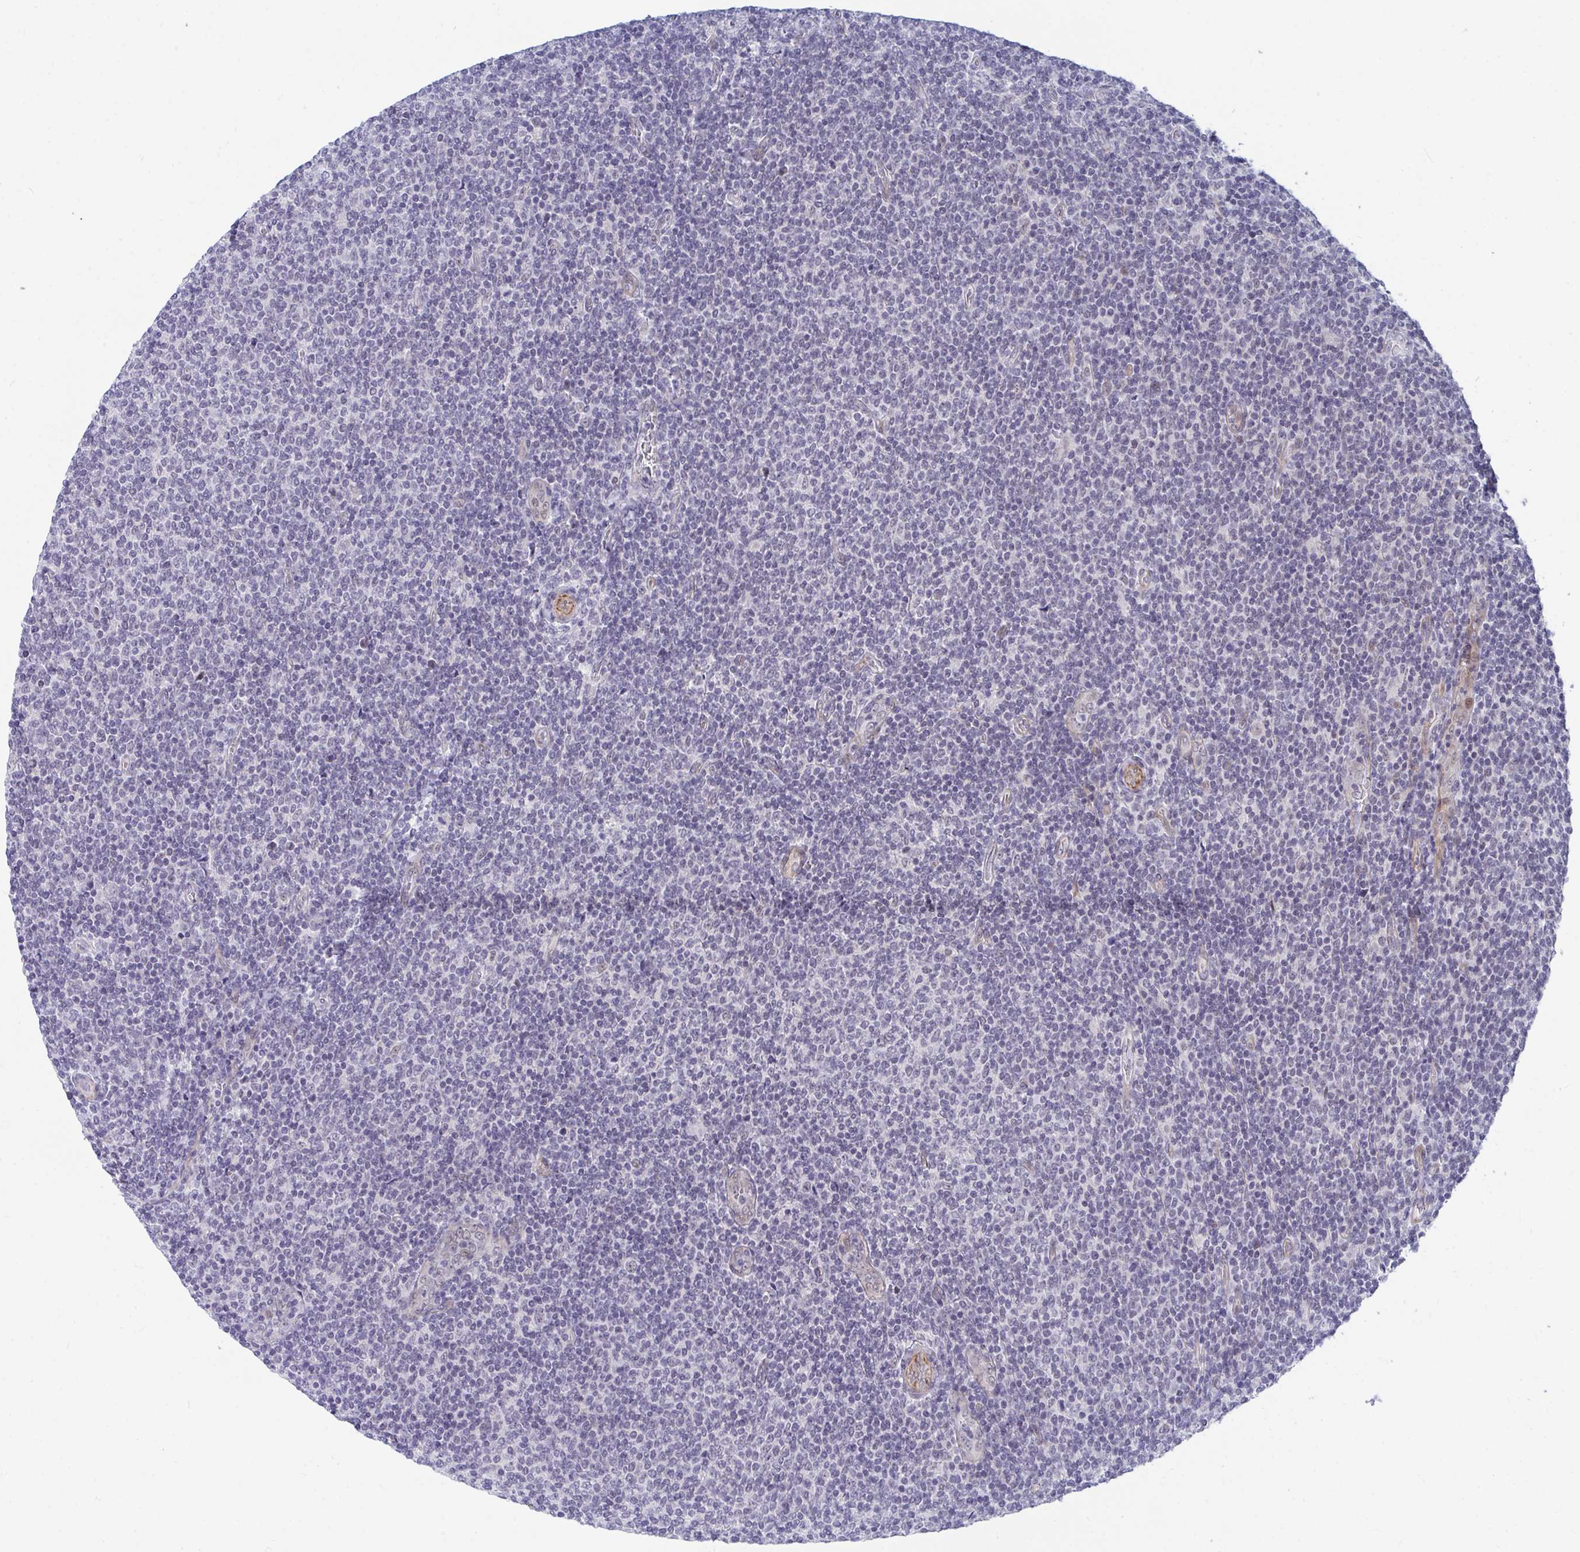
{"staining": {"intensity": "negative", "quantity": "none", "location": "none"}, "tissue": "lymphoma", "cell_type": "Tumor cells", "image_type": "cancer", "snomed": [{"axis": "morphology", "description": "Malignant lymphoma, non-Hodgkin's type, Low grade"}, {"axis": "topography", "description": "Lymph node"}], "caption": "Immunohistochemistry photomicrograph of neoplastic tissue: human low-grade malignant lymphoma, non-Hodgkin's type stained with DAB (3,3'-diaminobenzidine) shows no significant protein expression in tumor cells.", "gene": "DAOA", "patient": {"sex": "male", "age": 52}}